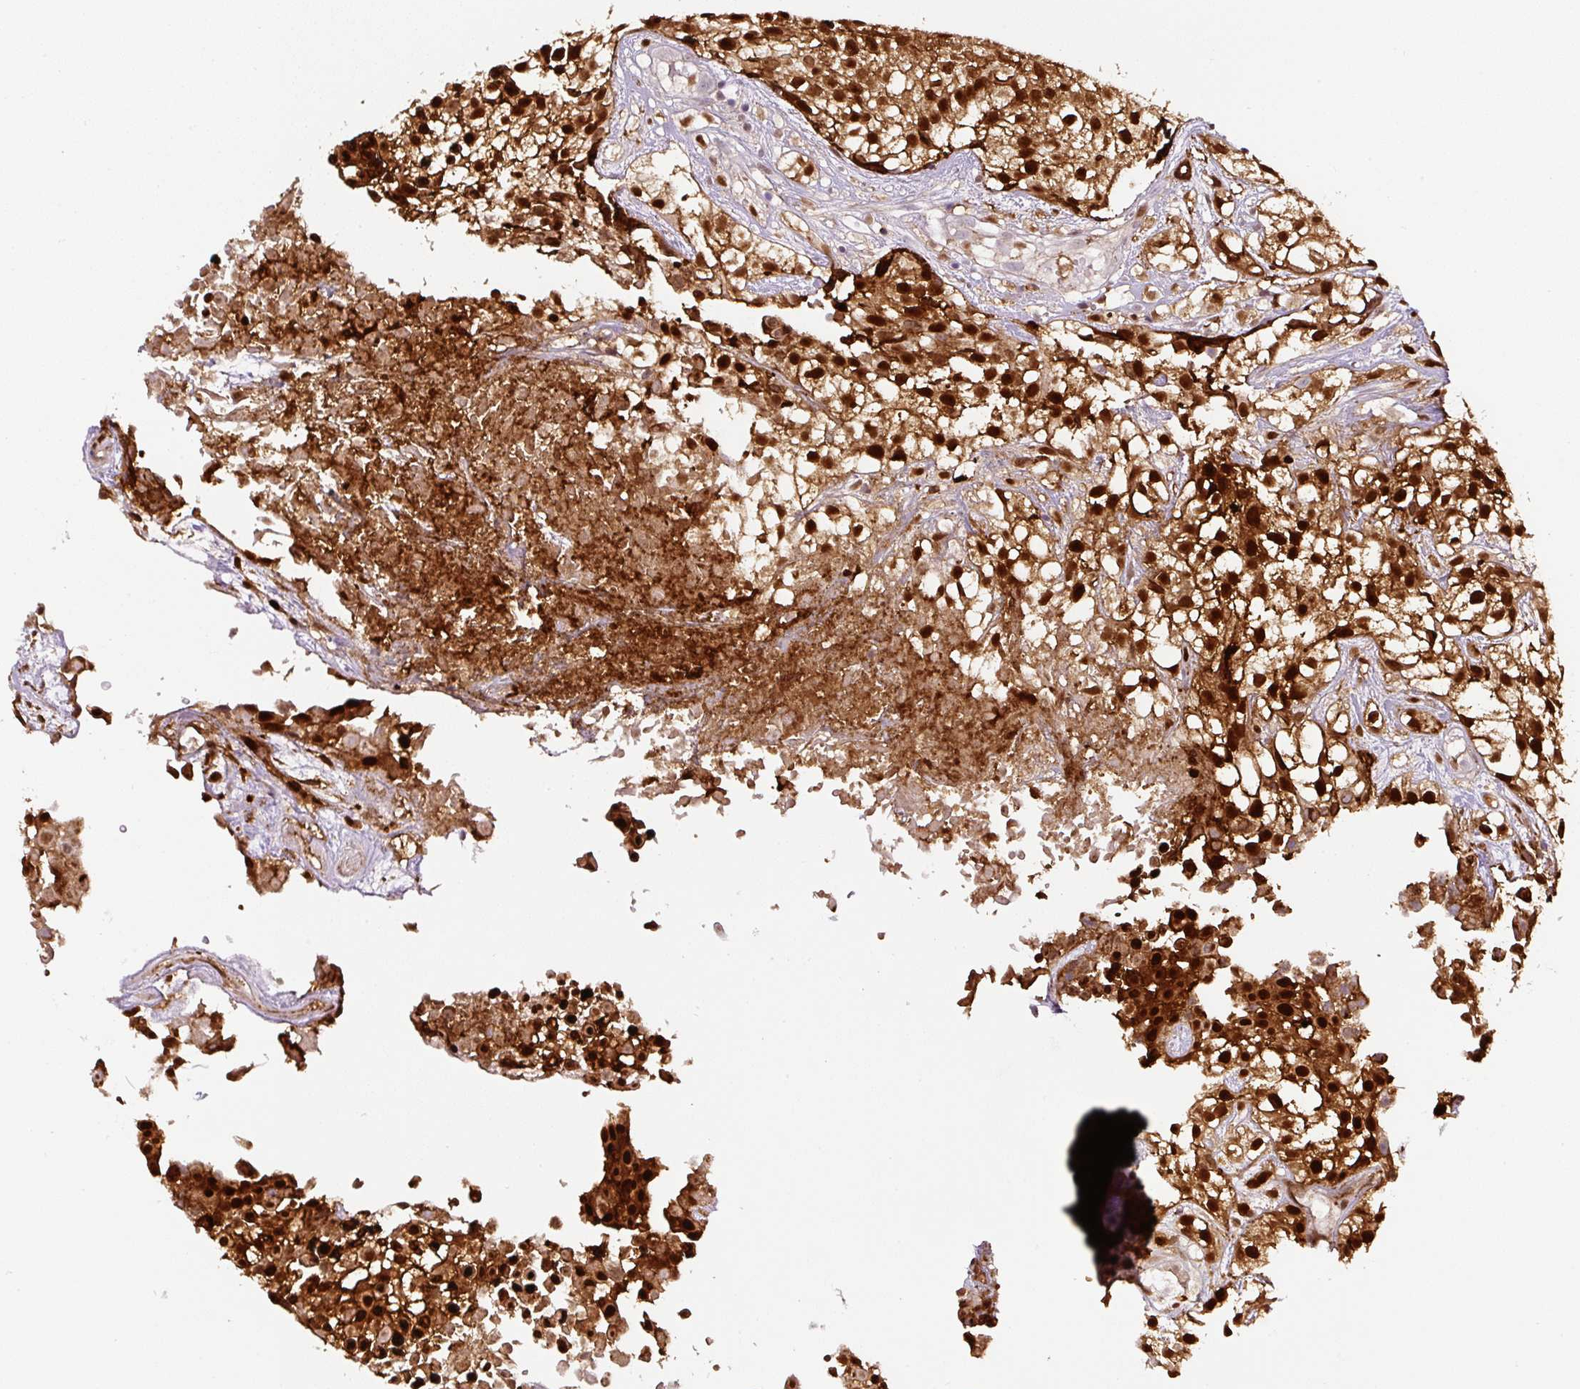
{"staining": {"intensity": "strong", "quantity": ">75%", "location": "cytoplasmic/membranous,nuclear"}, "tissue": "urothelial cancer", "cell_type": "Tumor cells", "image_type": "cancer", "snomed": [{"axis": "morphology", "description": "Urothelial carcinoma, High grade"}, {"axis": "topography", "description": "Urinary bladder"}], "caption": "Protein expression analysis of human urothelial cancer reveals strong cytoplasmic/membranous and nuclear staining in approximately >75% of tumor cells.", "gene": "ANXA1", "patient": {"sex": "male", "age": 56}}